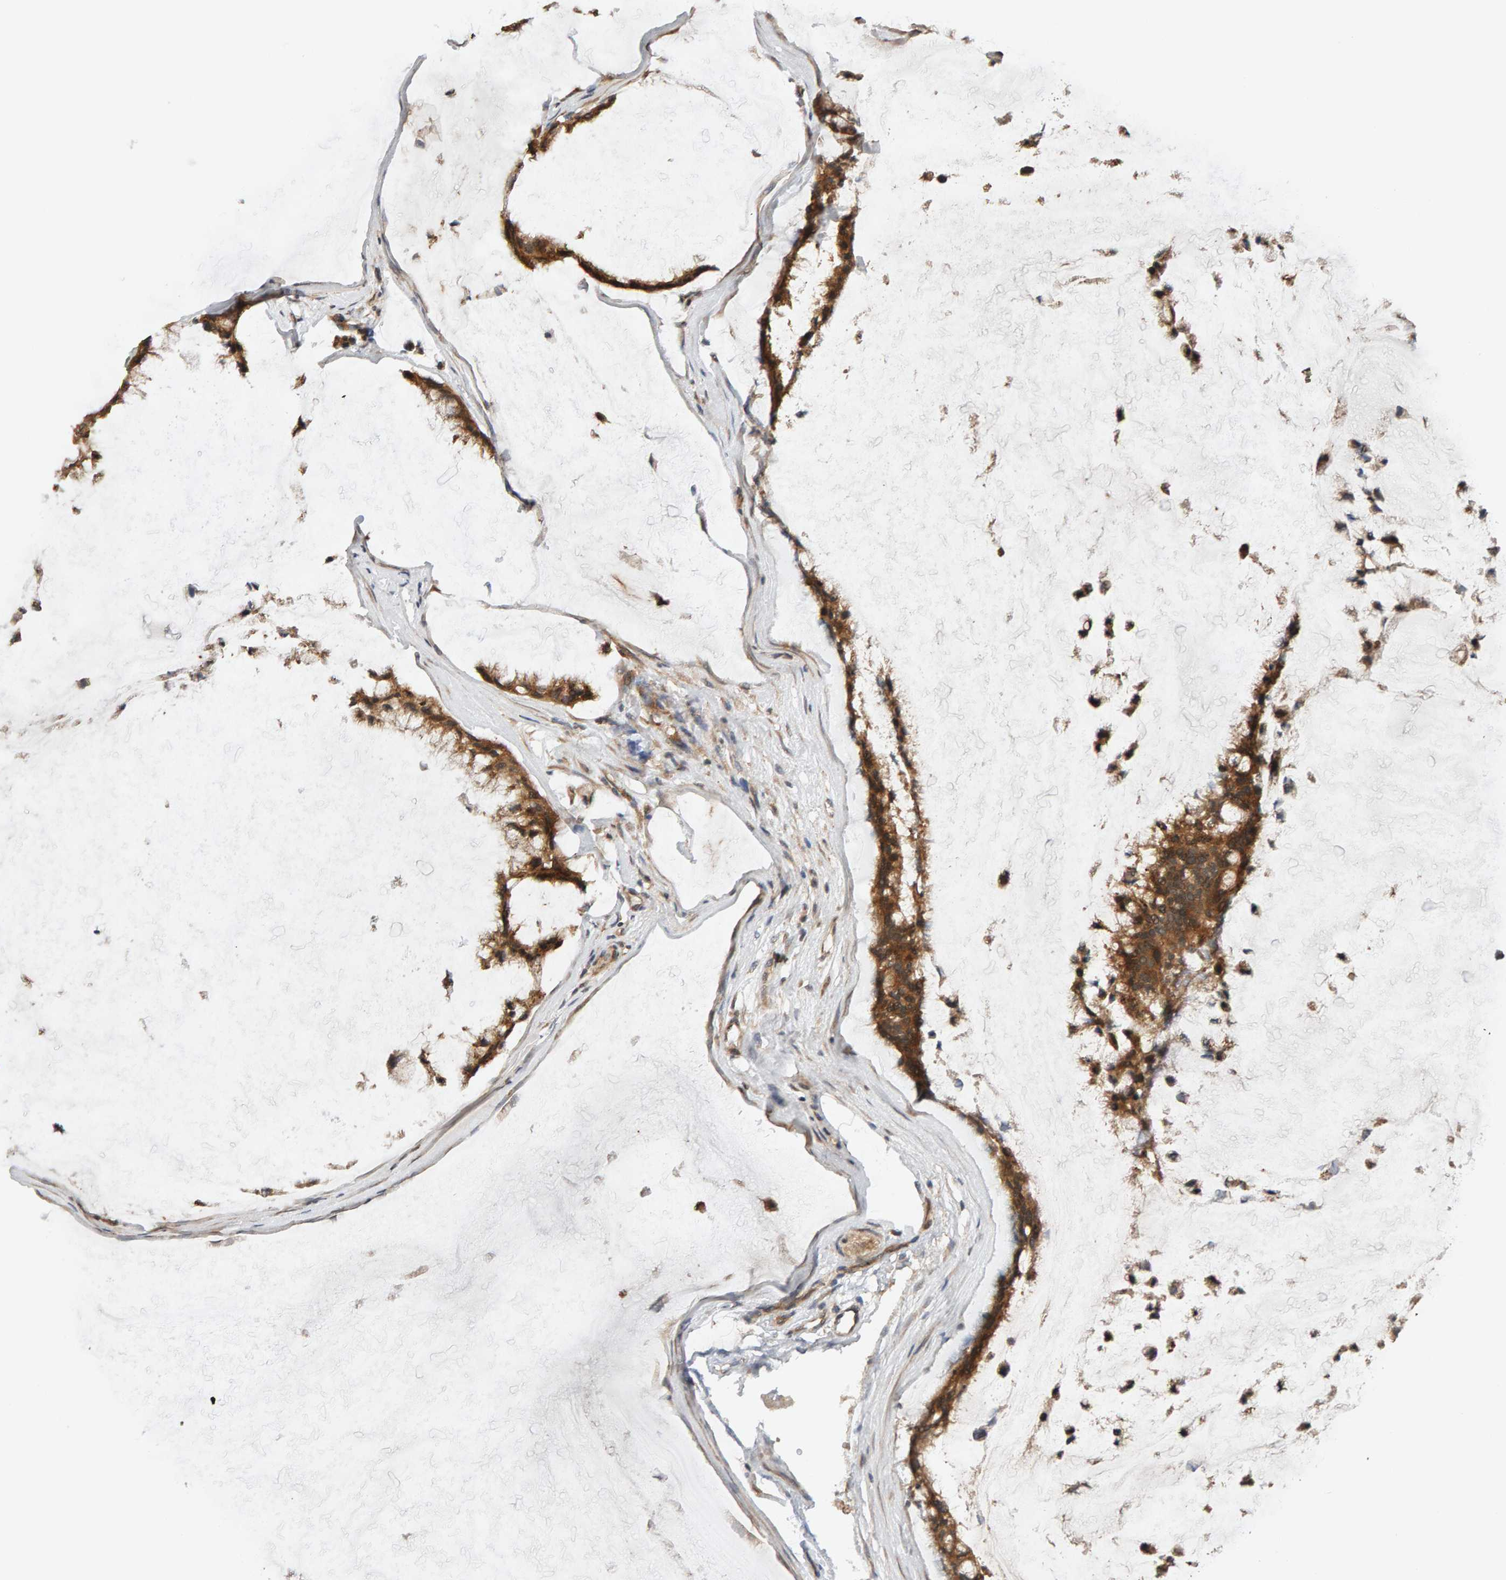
{"staining": {"intensity": "moderate", "quantity": ">75%", "location": "cytoplasmic/membranous"}, "tissue": "ovarian cancer", "cell_type": "Tumor cells", "image_type": "cancer", "snomed": [{"axis": "morphology", "description": "Cystadenocarcinoma, mucinous, NOS"}, {"axis": "topography", "description": "Ovary"}], "caption": "High-power microscopy captured an IHC micrograph of ovarian mucinous cystadenocarcinoma, revealing moderate cytoplasmic/membranous staining in about >75% of tumor cells.", "gene": "DNAJC7", "patient": {"sex": "female", "age": 39}}